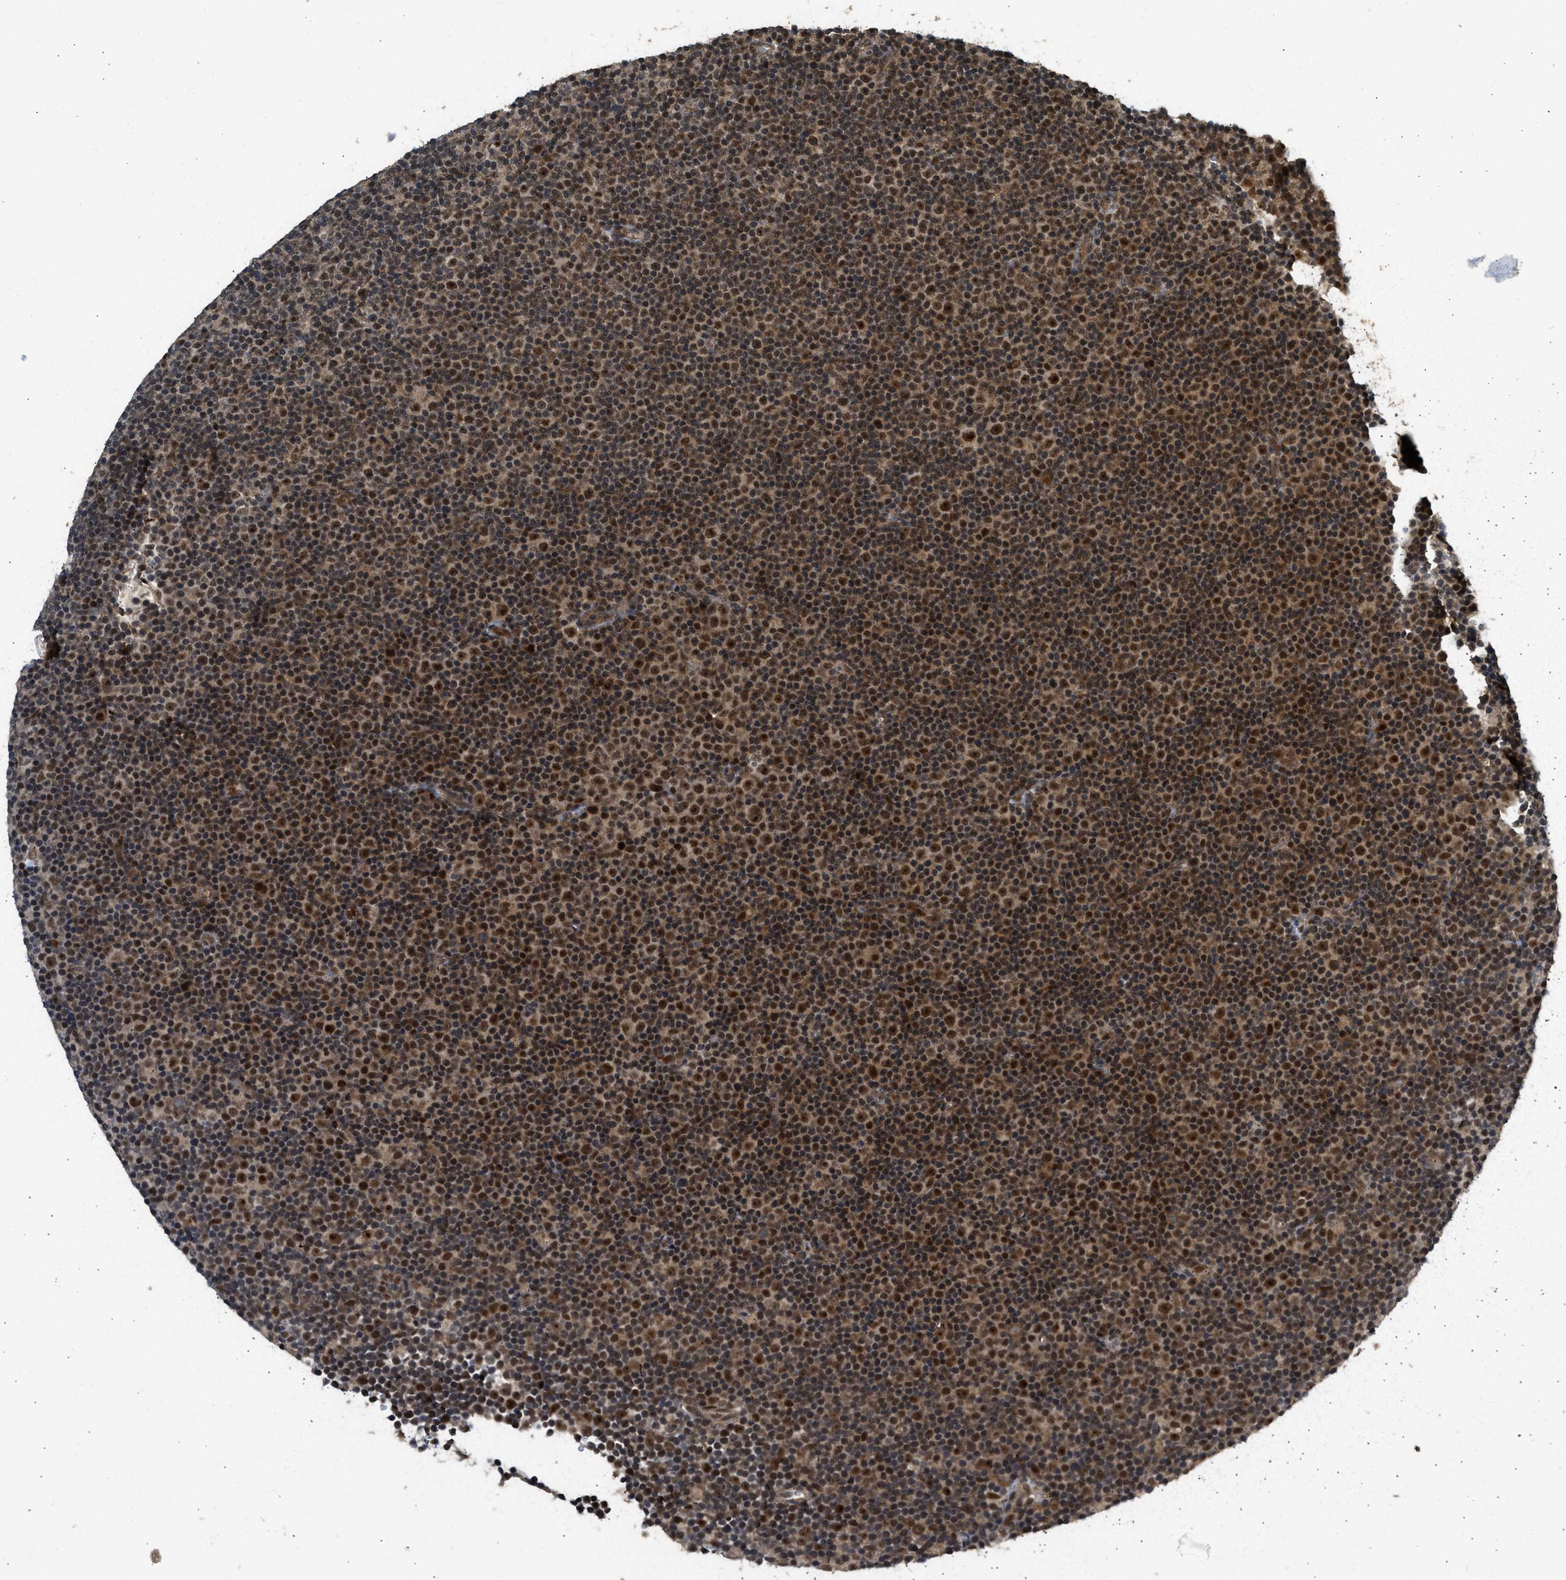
{"staining": {"intensity": "moderate", "quantity": ">75%", "location": "cytoplasmic/membranous,nuclear"}, "tissue": "lymphoma", "cell_type": "Tumor cells", "image_type": "cancer", "snomed": [{"axis": "morphology", "description": "Malignant lymphoma, non-Hodgkin's type, Low grade"}, {"axis": "topography", "description": "Lymph node"}], "caption": "Low-grade malignant lymphoma, non-Hodgkin's type stained for a protein (brown) exhibits moderate cytoplasmic/membranous and nuclear positive expression in approximately >75% of tumor cells.", "gene": "GET1", "patient": {"sex": "female", "age": 67}}